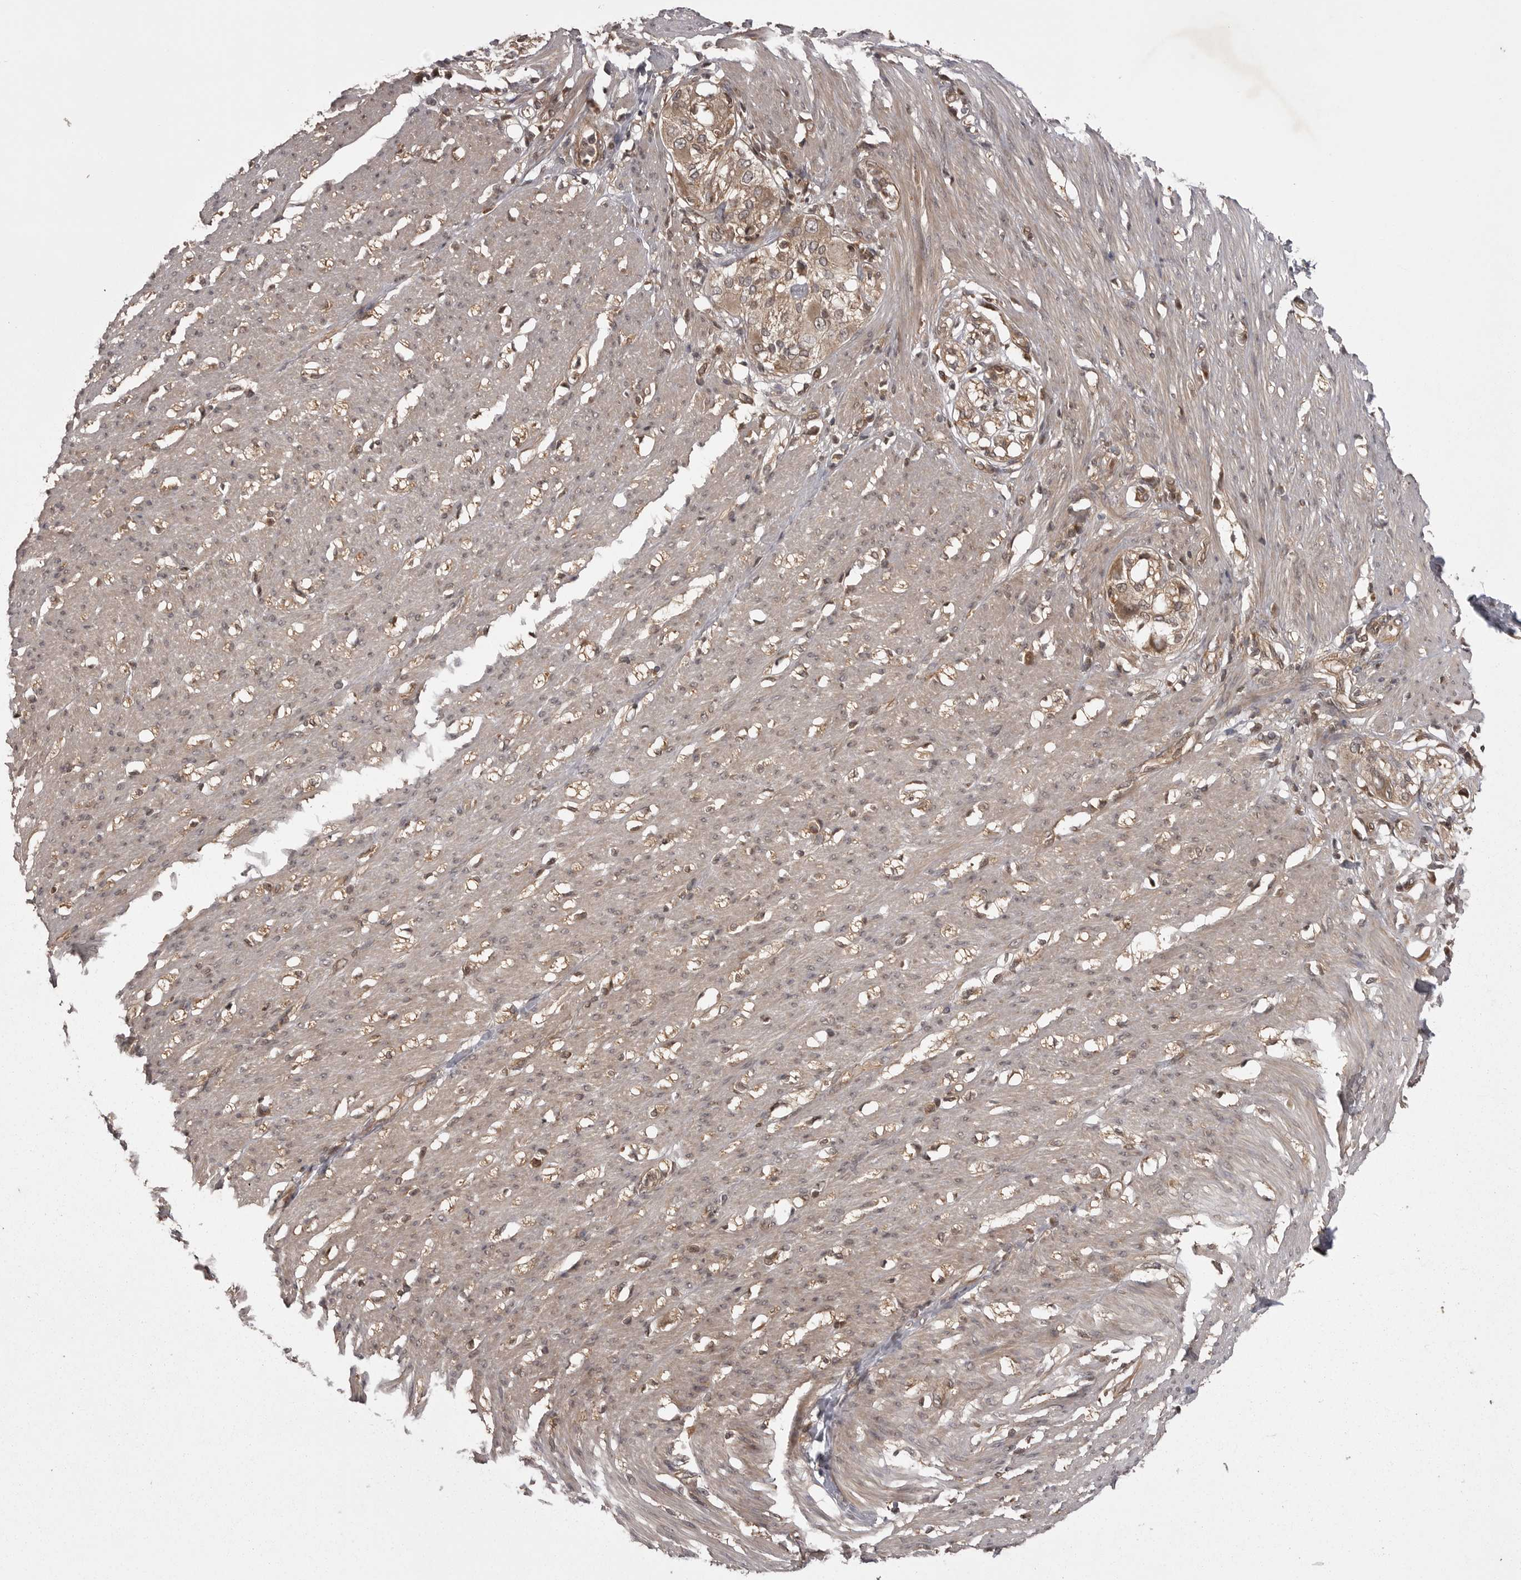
{"staining": {"intensity": "moderate", "quantity": ">75%", "location": "cytoplasmic/membranous"}, "tissue": "smooth muscle", "cell_type": "Smooth muscle cells", "image_type": "normal", "snomed": [{"axis": "morphology", "description": "Normal tissue, NOS"}, {"axis": "morphology", "description": "Adenocarcinoma, NOS"}, {"axis": "topography", "description": "Colon"}, {"axis": "topography", "description": "Peripheral nerve tissue"}], "caption": "DAB (3,3'-diaminobenzidine) immunohistochemical staining of benign human smooth muscle demonstrates moderate cytoplasmic/membranous protein expression in approximately >75% of smooth muscle cells. (brown staining indicates protein expression, while blue staining denotes nuclei).", "gene": "STK24", "patient": {"sex": "male", "age": 14}}